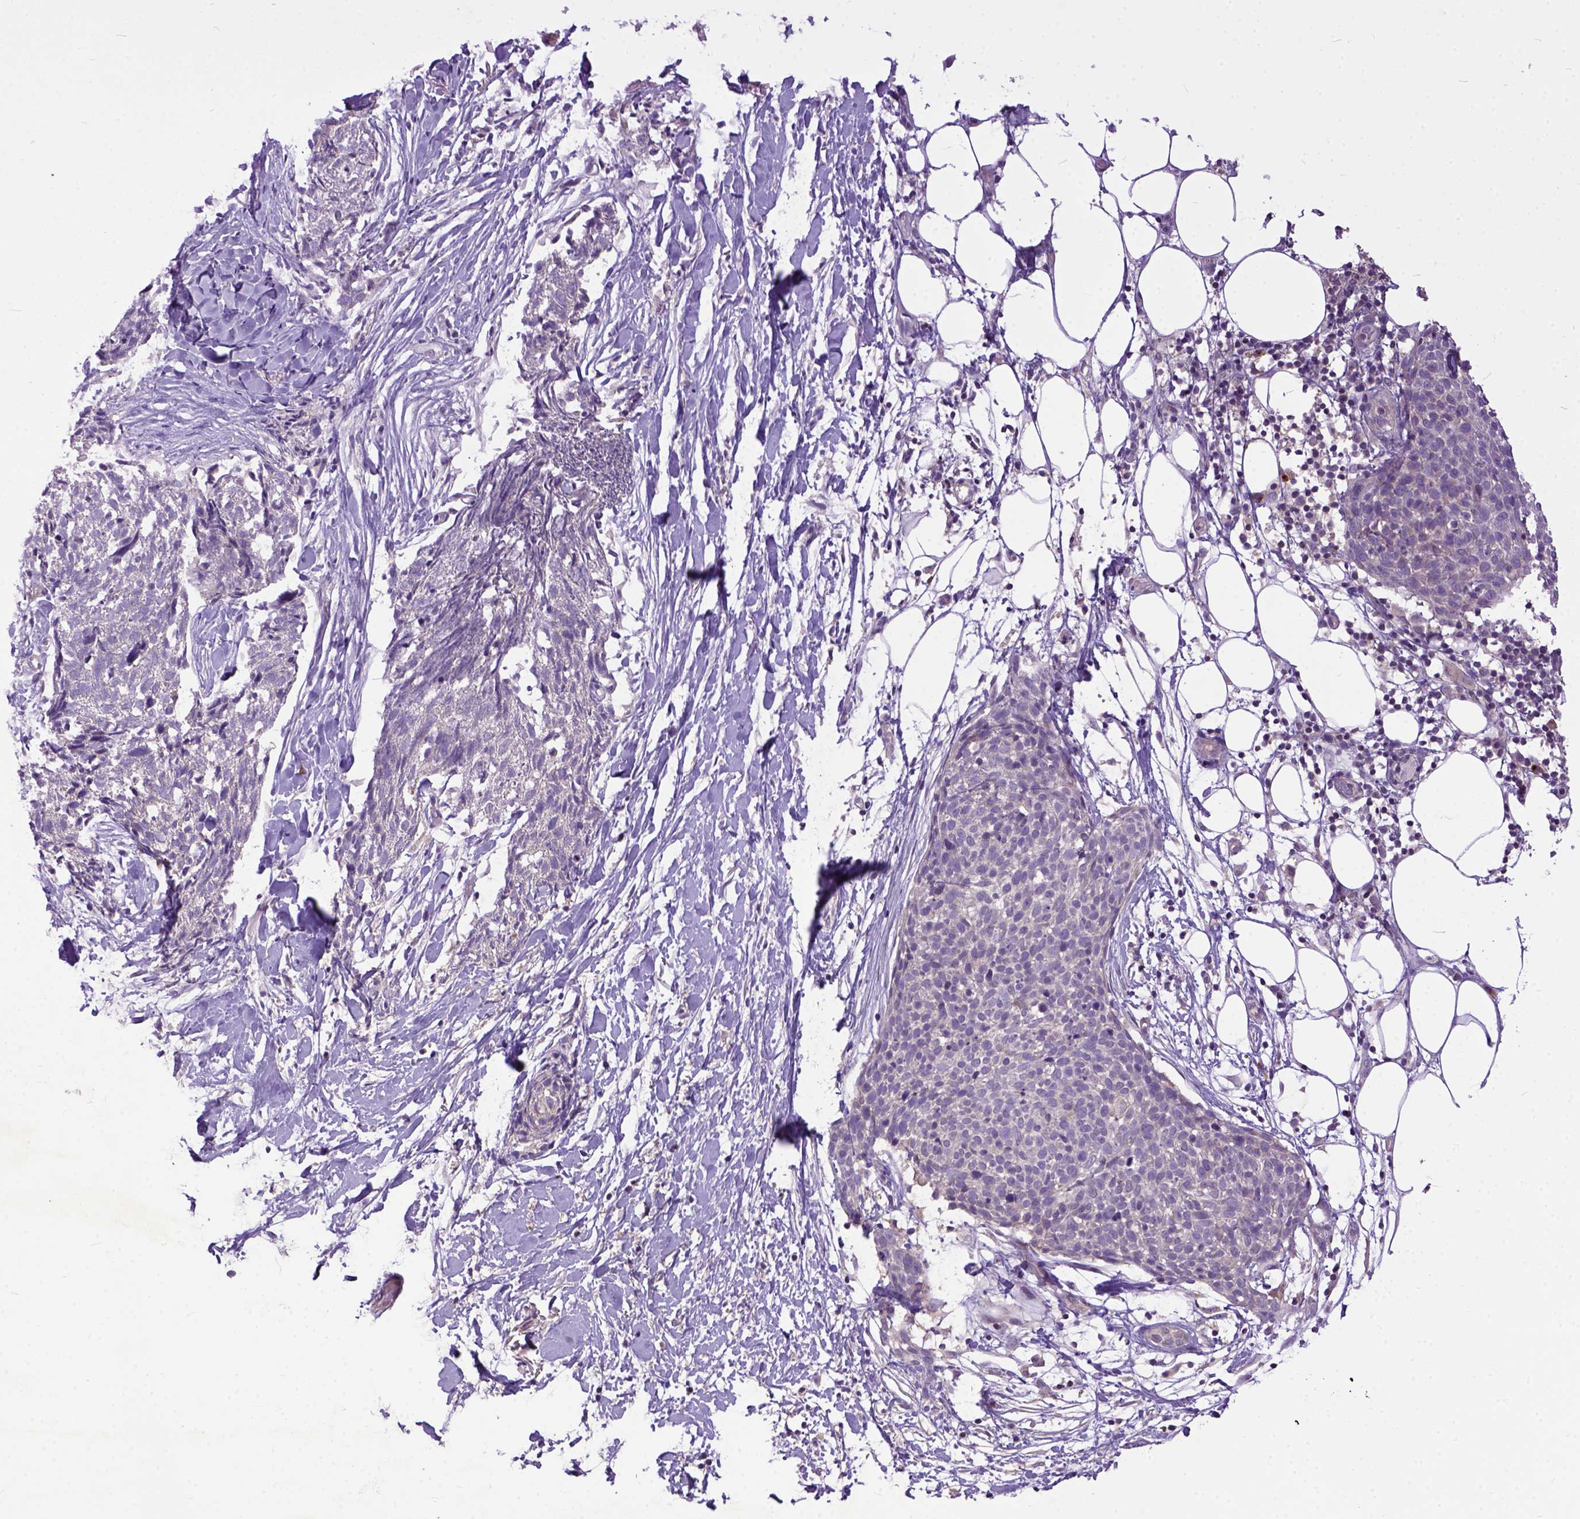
{"staining": {"intensity": "negative", "quantity": "none", "location": "none"}, "tissue": "skin cancer", "cell_type": "Tumor cells", "image_type": "cancer", "snomed": [{"axis": "morphology", "description": "Squamous cell carcinoma, NOS"}, {"axis": "topography", "description": "Skin"}, {"axis": "topography", "description": "Vulva"}], "caption": "This micrograph is of squamous cell carcinoma (skin) stained with immunohistochemistry to label a protein in brown with the nuclei are counter-stained blue. There is no staining in tumor cells.", "gene": "CPNE1", "patient": {"sex": "female", "age": 75}}